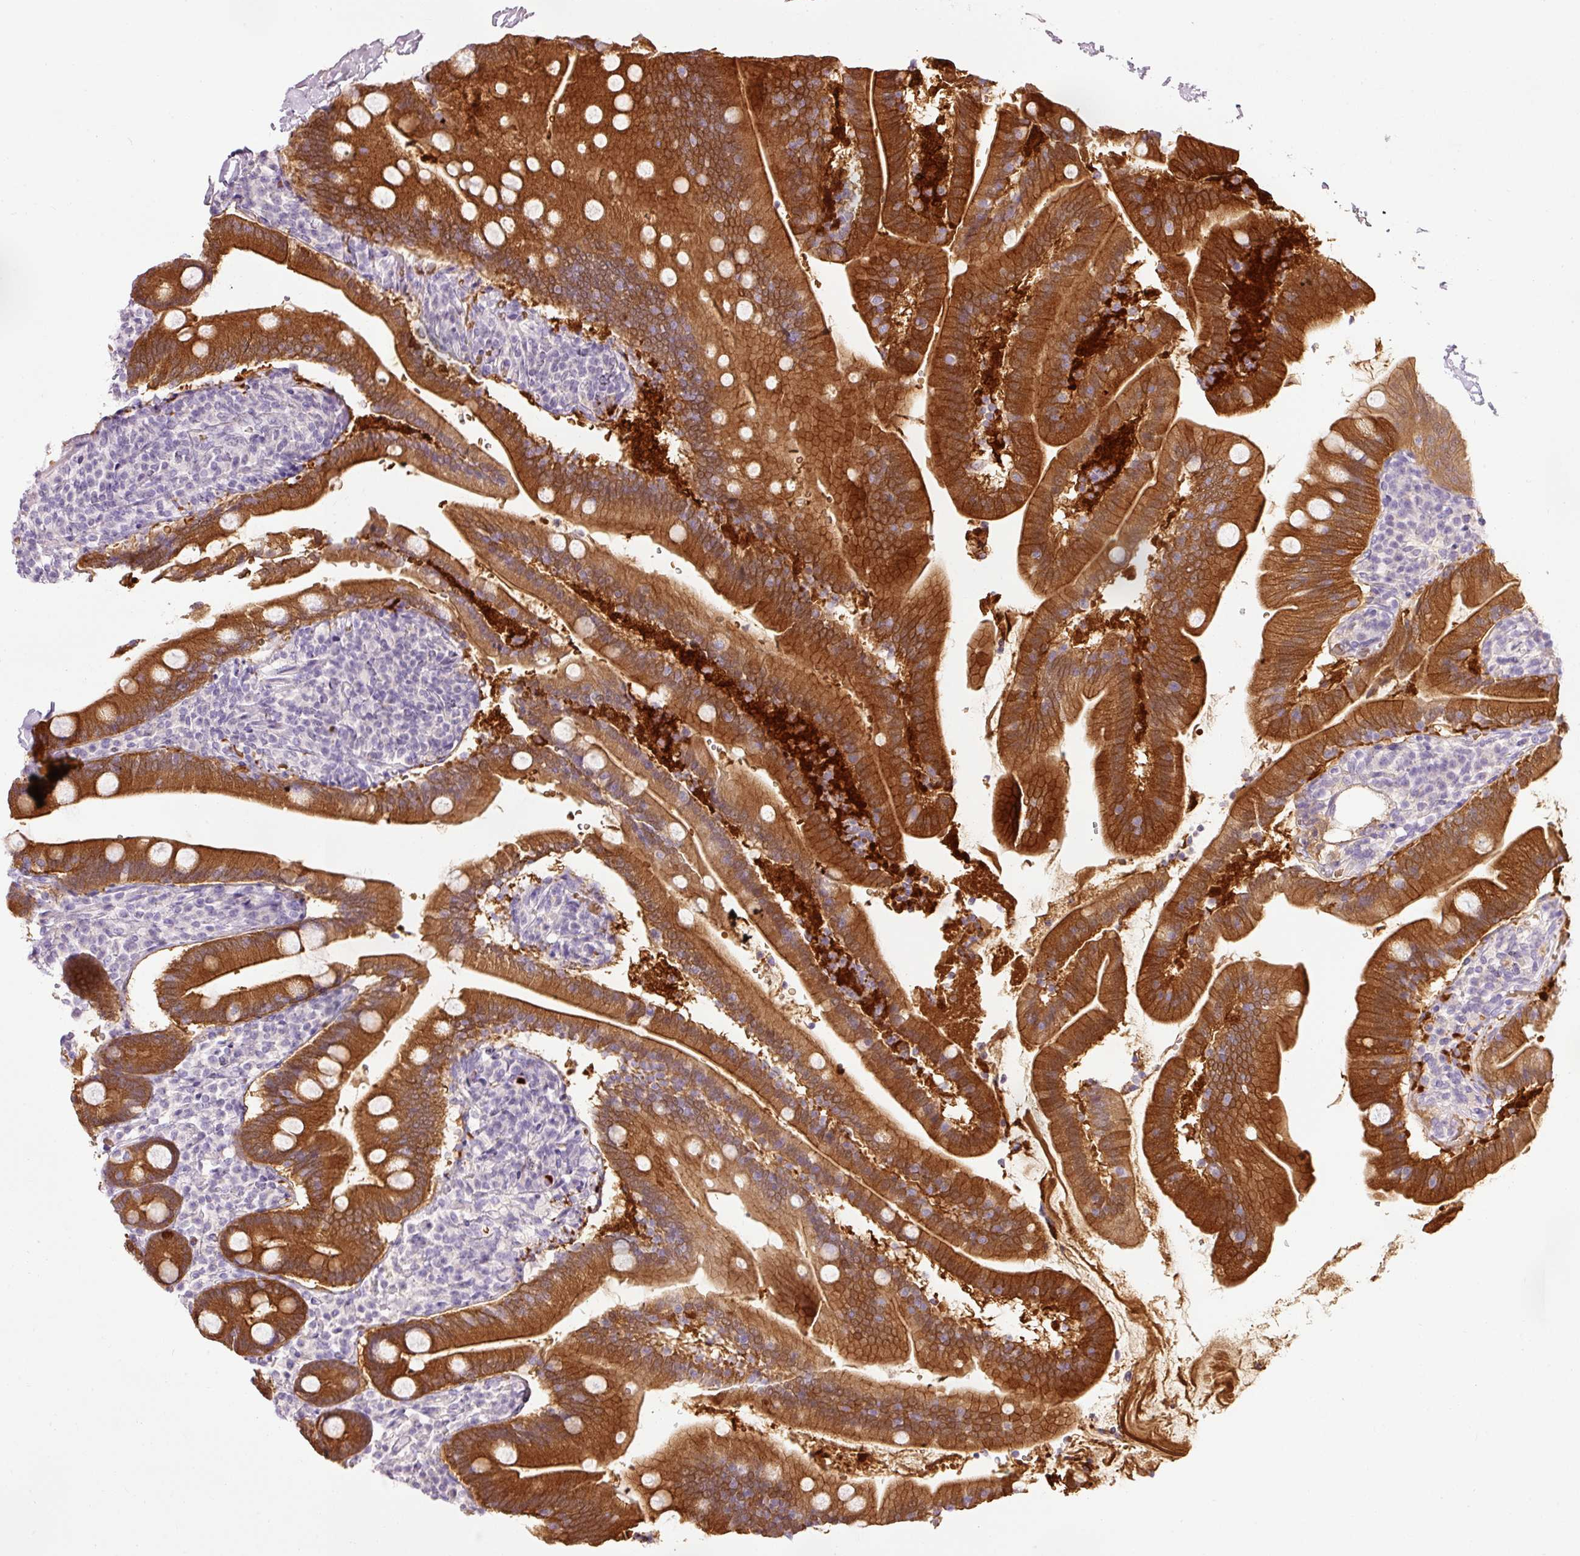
{"staining": {"intensity": "strong", "quantity": ">75%", "location": "cytoplasmic/membranous"}, "tissue": "duodenum", "cell_type": "Glandular cells", "image_type": "normal", "snomed": [{"axis": "morphology", "description": "Normal tissue, NOS"}, {"axis": "topography", "description": "Duodenum"}], "caption": "Protein expression by IHC demonstrates strong cytoplasmic/membranous expression in approximately >75% of glandular cells in normal duodenum. (IHC, brightfield microscopy, high magnification).", "gene": "DHRS11", "patient": {"sex": "female", "age": 67}}